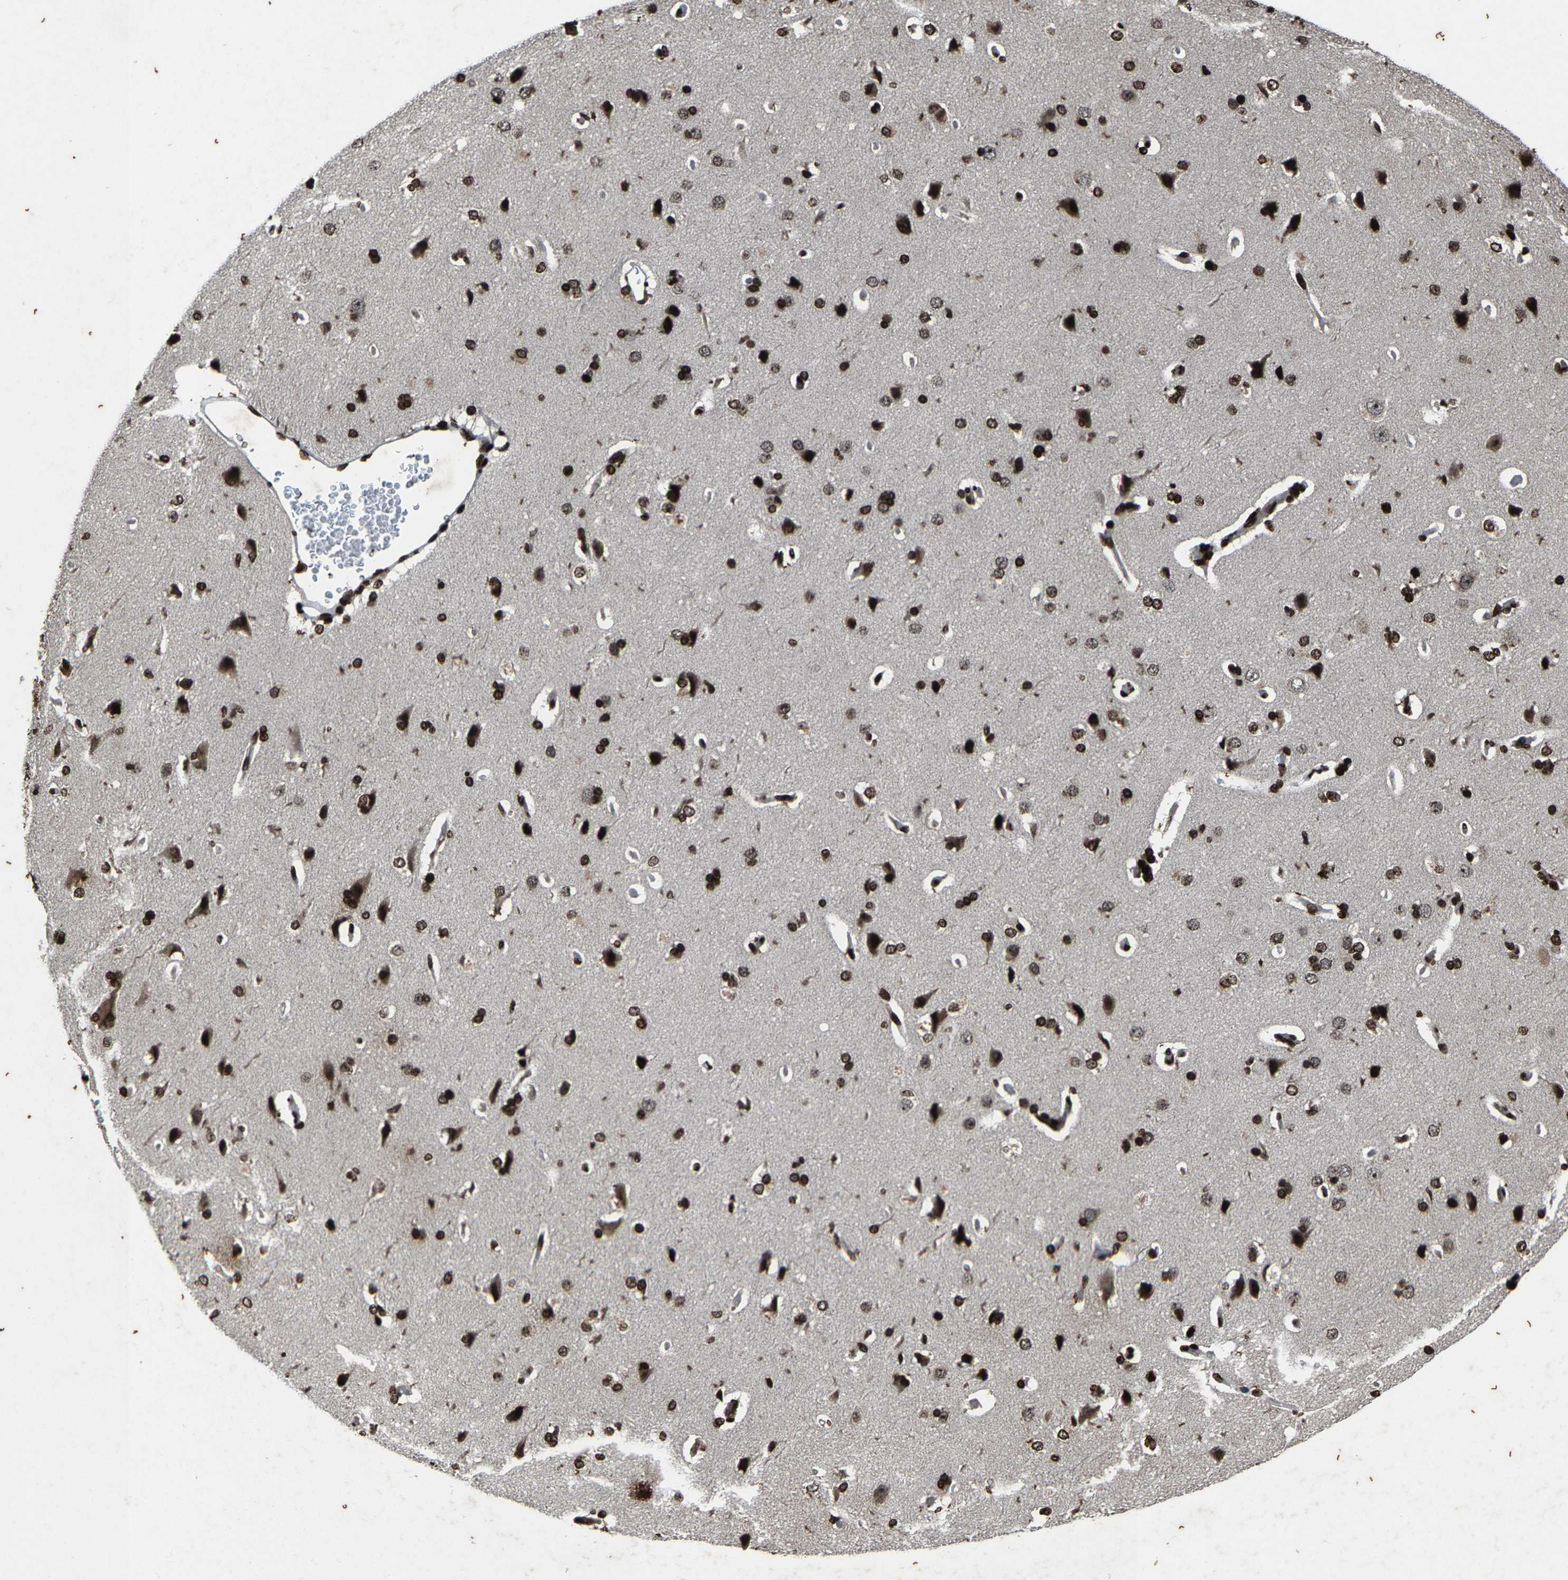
{"staining": {"intensity": "strong", "quantity": ">75%", "location": "nuclear"}, "tissue": "cerebral cortex", "cell_type": "Endothelial cells", "image_type": "normal", "snomed": [{"axis": "morphology", "description": "Normal tissue, NOS"}, {"axis": "topography", "description": "Cerebral cortex"}], "caption": "Brown immunohistochemical staining in benign cerebral cortex reveals strong nuclear expression in approximately >75% of endothelial cells.", "gene": "H4C1", "patient": {"sex": "male", "age": 62}}